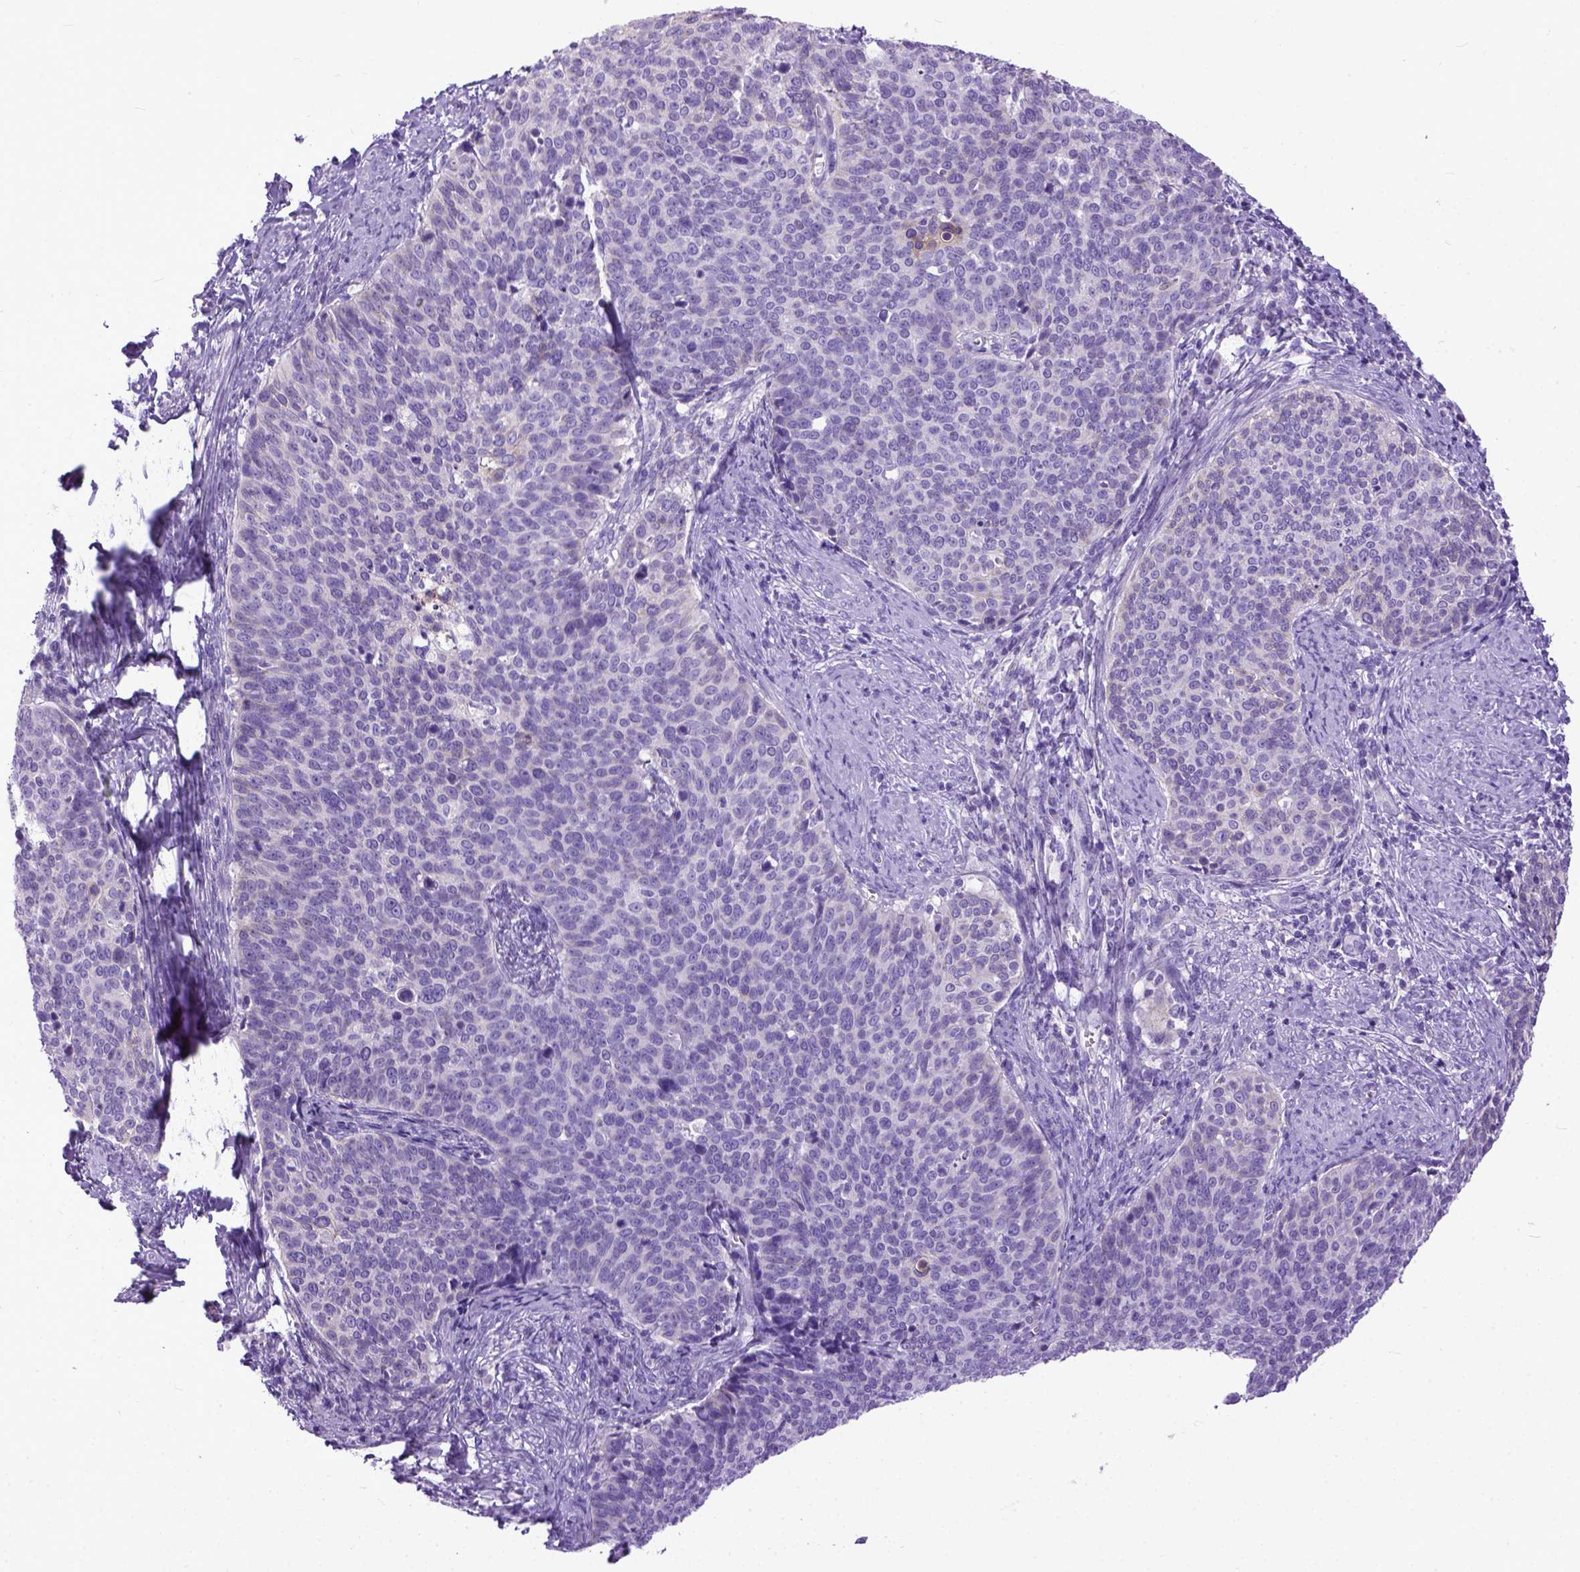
{"staining": {"intensity": "negative", "quantity": "none", "location": "none"}, "tissue": "cervical cancer", "cell_type": "Tumor cells", "image_type": "cancer", "snomed": [{"axis": "morphology", "description": "Normal tissue, NOS"}, {"axis": "morphology", "description": "Squamous cell carcinoma, NOS"}, {"axis": "topography", "description": "Cervix"}], "caption": "There is no significant positivity in tumor cells of cervical cancer. (Immunohistochemistry, brightfield microscopy, high magnification).", "gene": "PPL", "patient": {"sex": "female", "age": 39}}